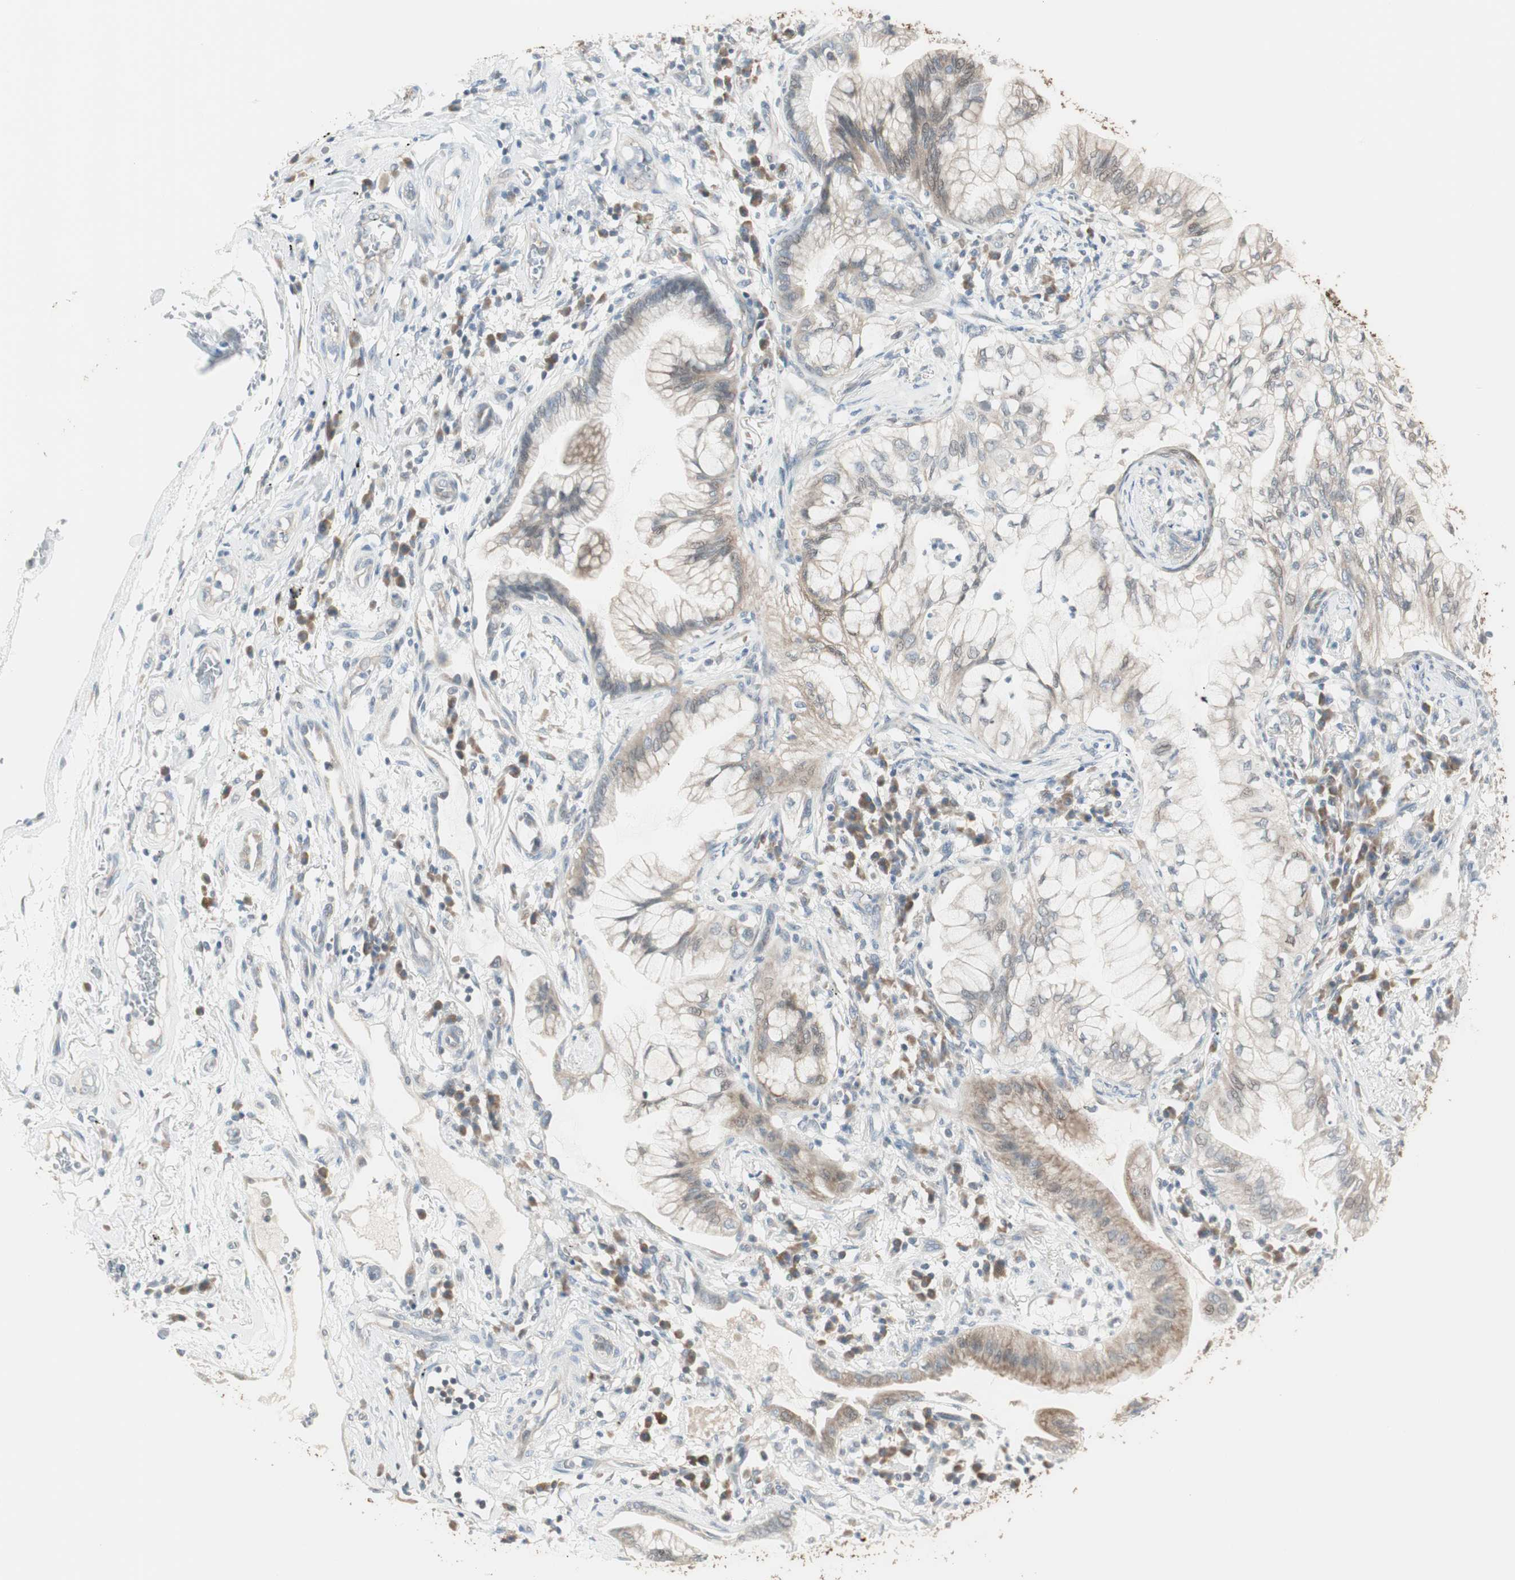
{"staining": {"intensity": "moderate", "quantity": "<25%", "location": "cytoplasmic/membranous"}, "tissue": "lung cancer", "cell_type": "Tumor cells", "image_type": "cancer", "snomed": [{"axis": "morphology", "description": "Adenocarcinoma, NOS"}, {"axis": "topography", "description": "Lung"}], "caption": "A brown stain shows moderate cytoplasmic/membranous positivity of a protein in adenocarcinoma (lung) tumor cells.", "gene": "PDZK1", "patient": {"sex": "female", "age": 70}}